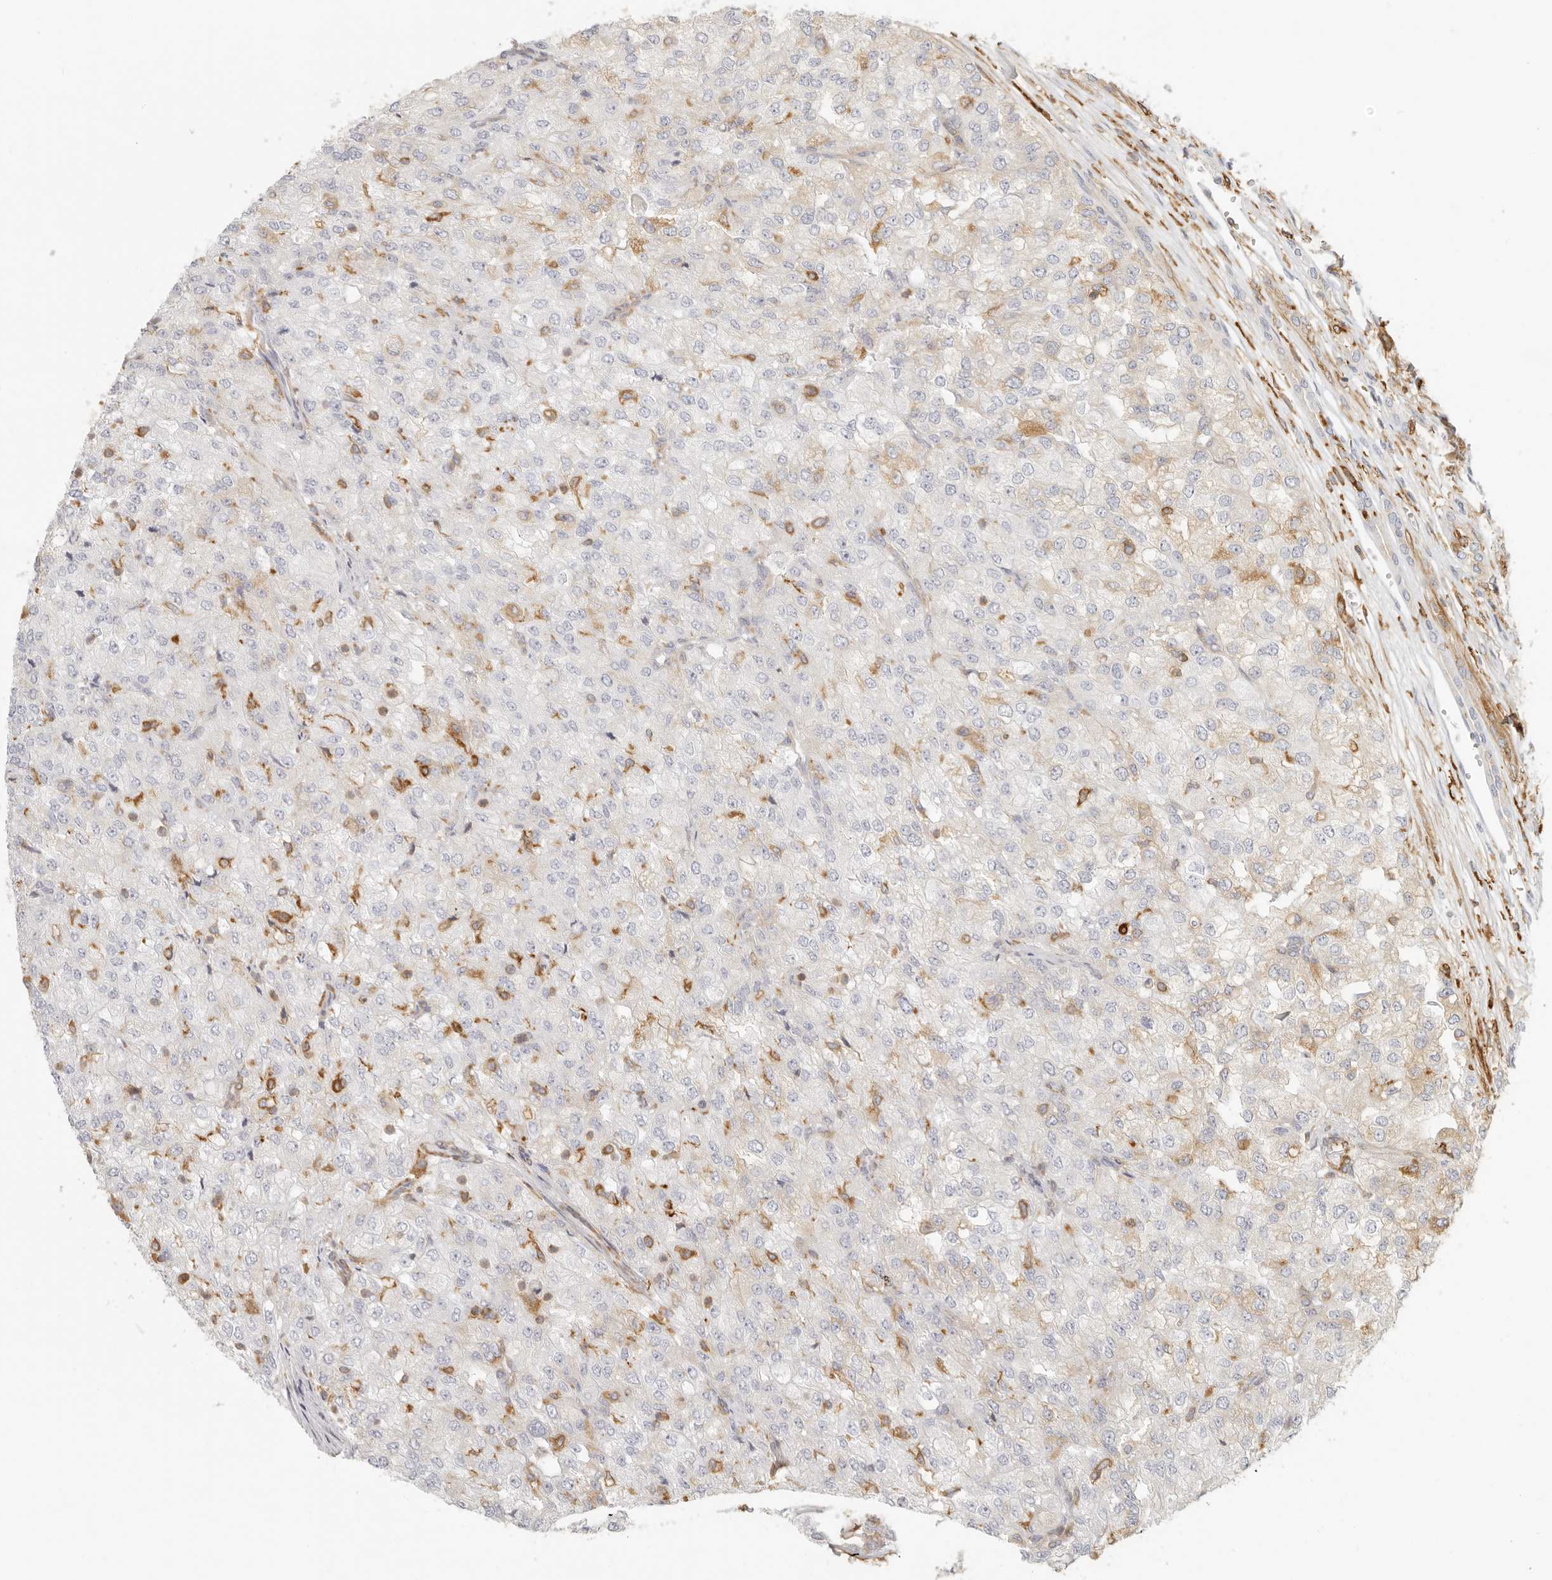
{"staining": {"intensity": "negative", "quantity": "none", "location": "none"}, "tissue": "renal cancer", "cell_type": "Tumor cells", "image_type": "cancer", "snomed": [{"axis": "morphology", "description": "Adenocarcinoma, NOS"}, {"axis": "topography", "description": "Kidney"}], "caption": "High magnification brightfield microscopy of renal cancer (adenocarcinoma) stained with DAB (3,3'-diaminobenzidine) (brown) and counterstained with hematoxylin (blue): tumor cells show no significant positivity. (DAB IHC, high magnification).", "gene": "NIBAN1", "patient": {"sex": "female", "age": 54}}